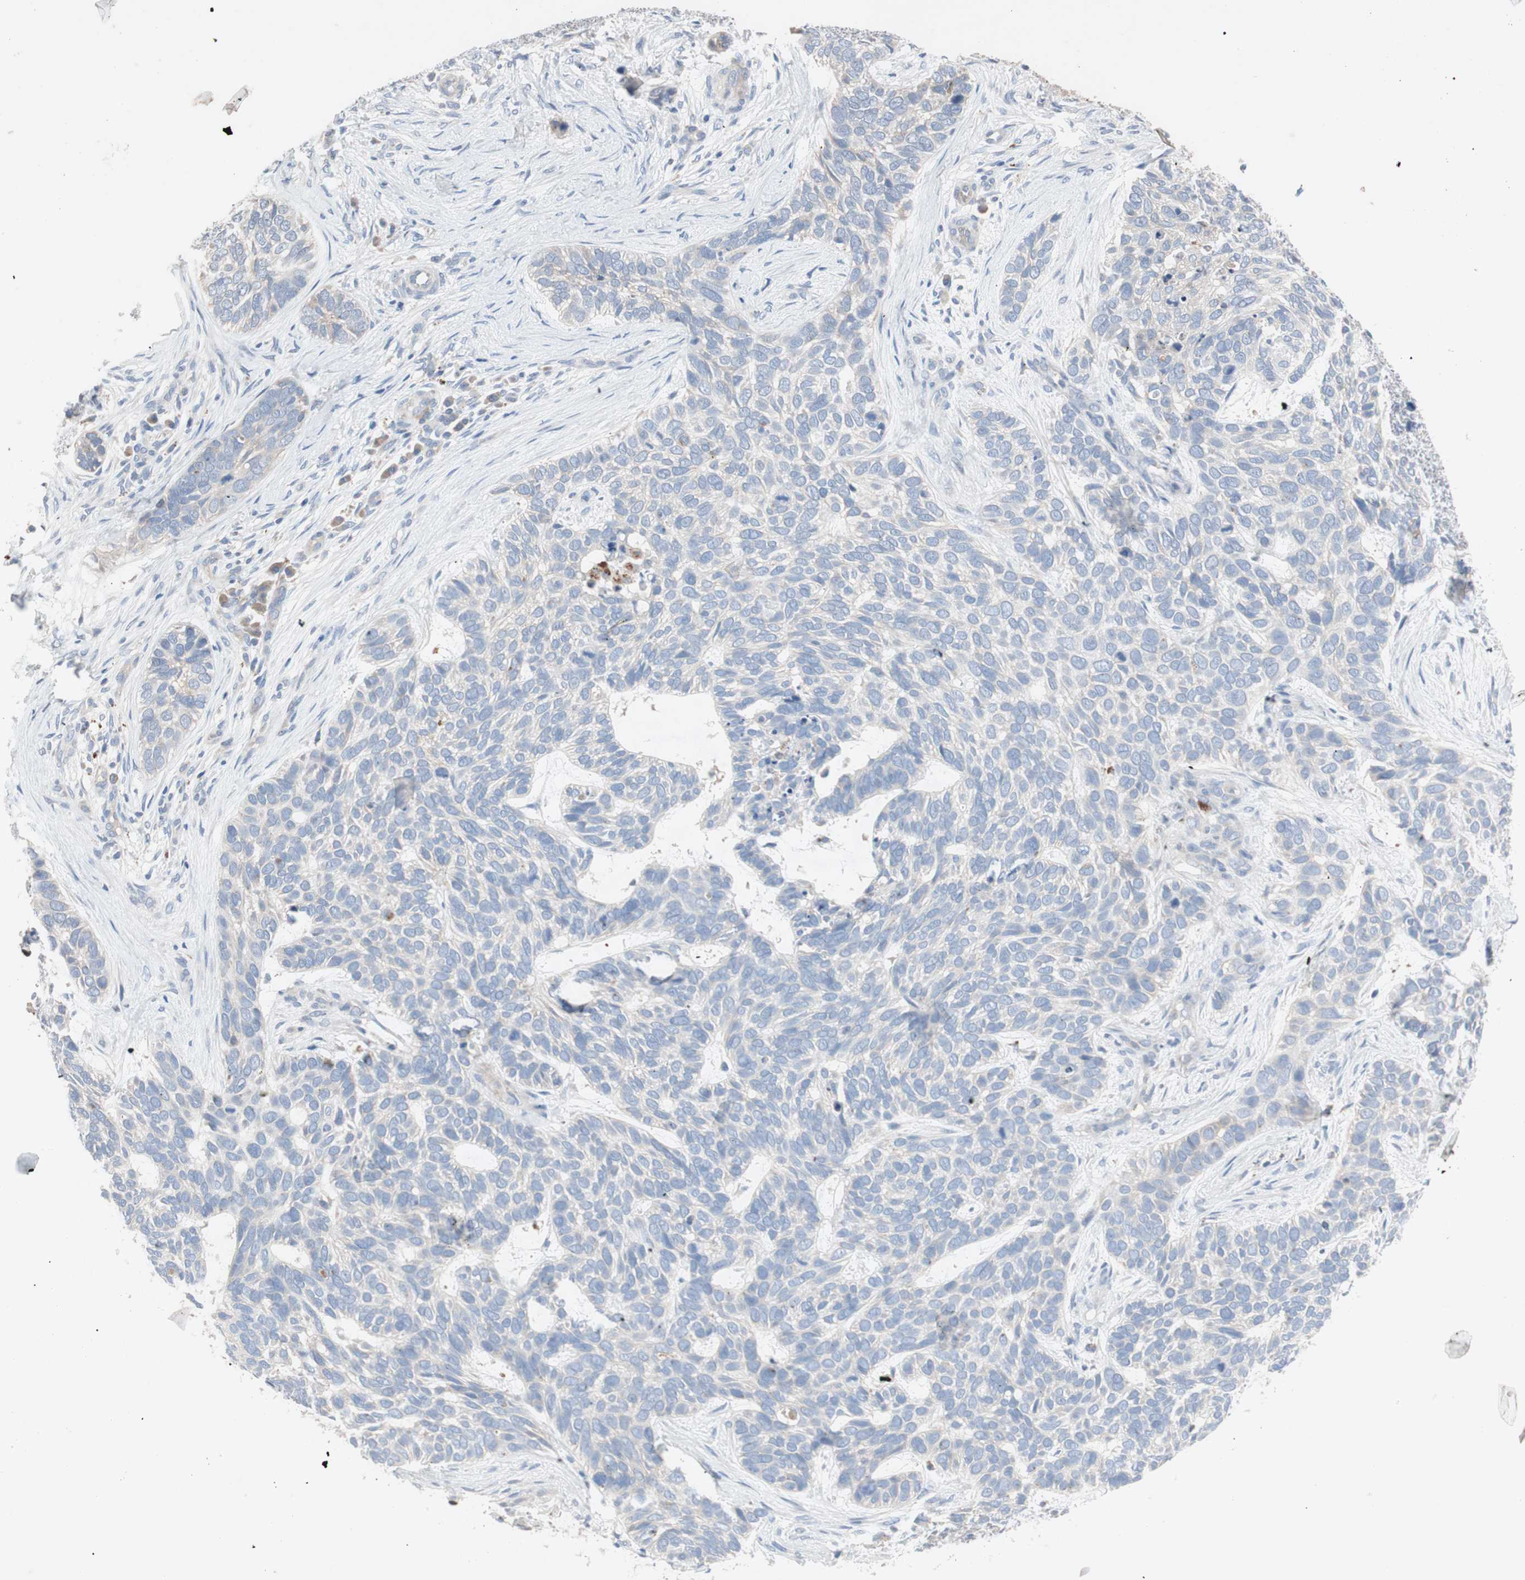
{"staining": {"intensity": "negative", "quantity": "none", "location": "none"}, "tissue": "skin cancer", "cell_type": "Tumor cells", "image_type": "cancer", "snomed": [{"axis": "morphology", "description": "Basal cell carcinoma"}, {"axis": "topography", "description": "Skin"}], "caption": "Tumor cells are negative for brown protein staining in skin basal cell carcinoma.", "gene": "CLEC4D", "patient": {"sex": "male", "age": 87}}